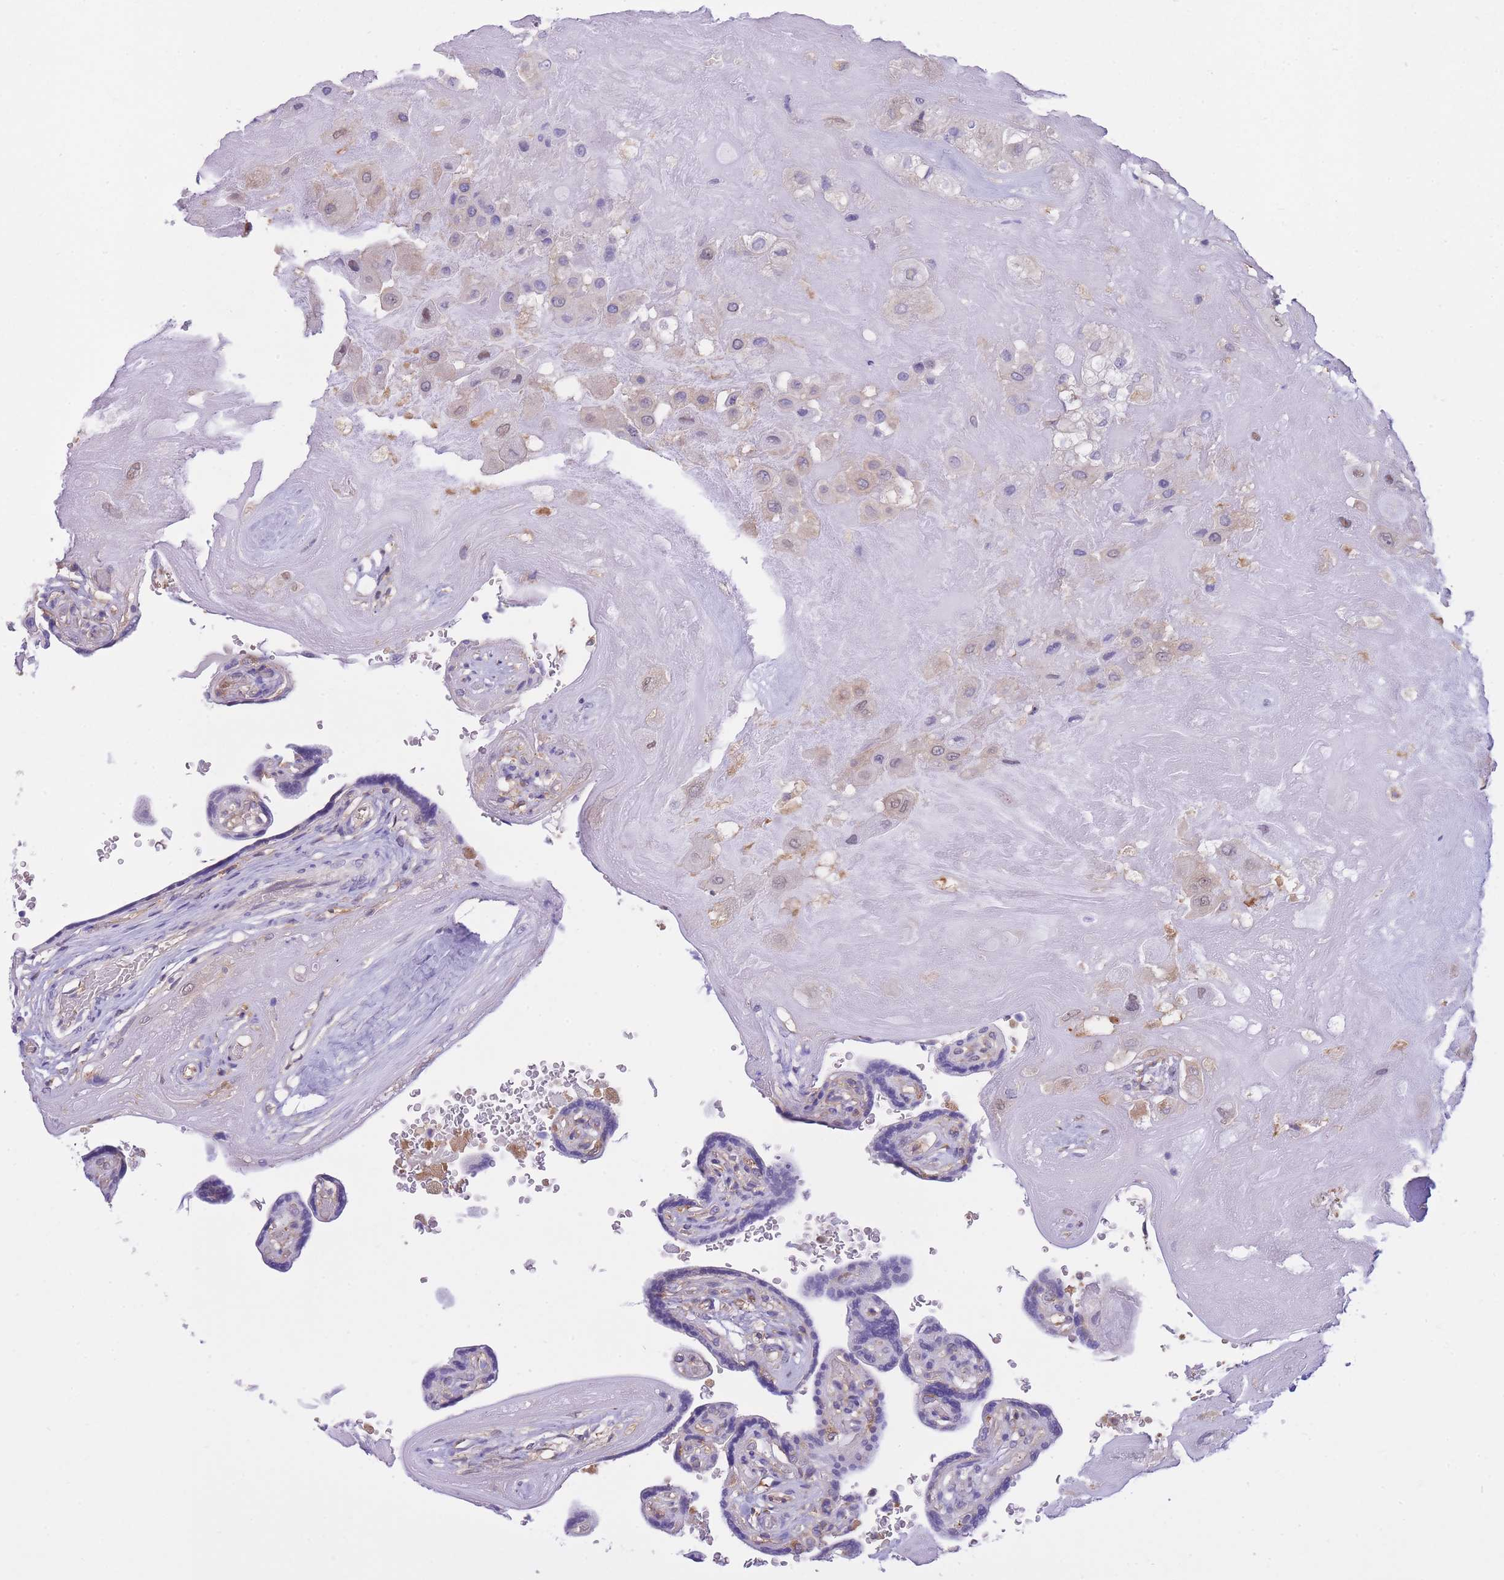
{"staining": {"intensity": "weak", "quantity": "<25%", "location": "cytoplasmic/membranous"}, "tissue": "placenta", "cell_type": "Decidual cells", "image_type": "normal", "snomed": [{"axis": "morphology", "description": "Normal tissue, NOS"}, {"axis": "topography", "description": "Placenta"}], "caption": "The image displays no staining of decidual cells in unremarkable placenta.", "gene": "NAMPT", "patient": {"sex": "female", "age": 32}}